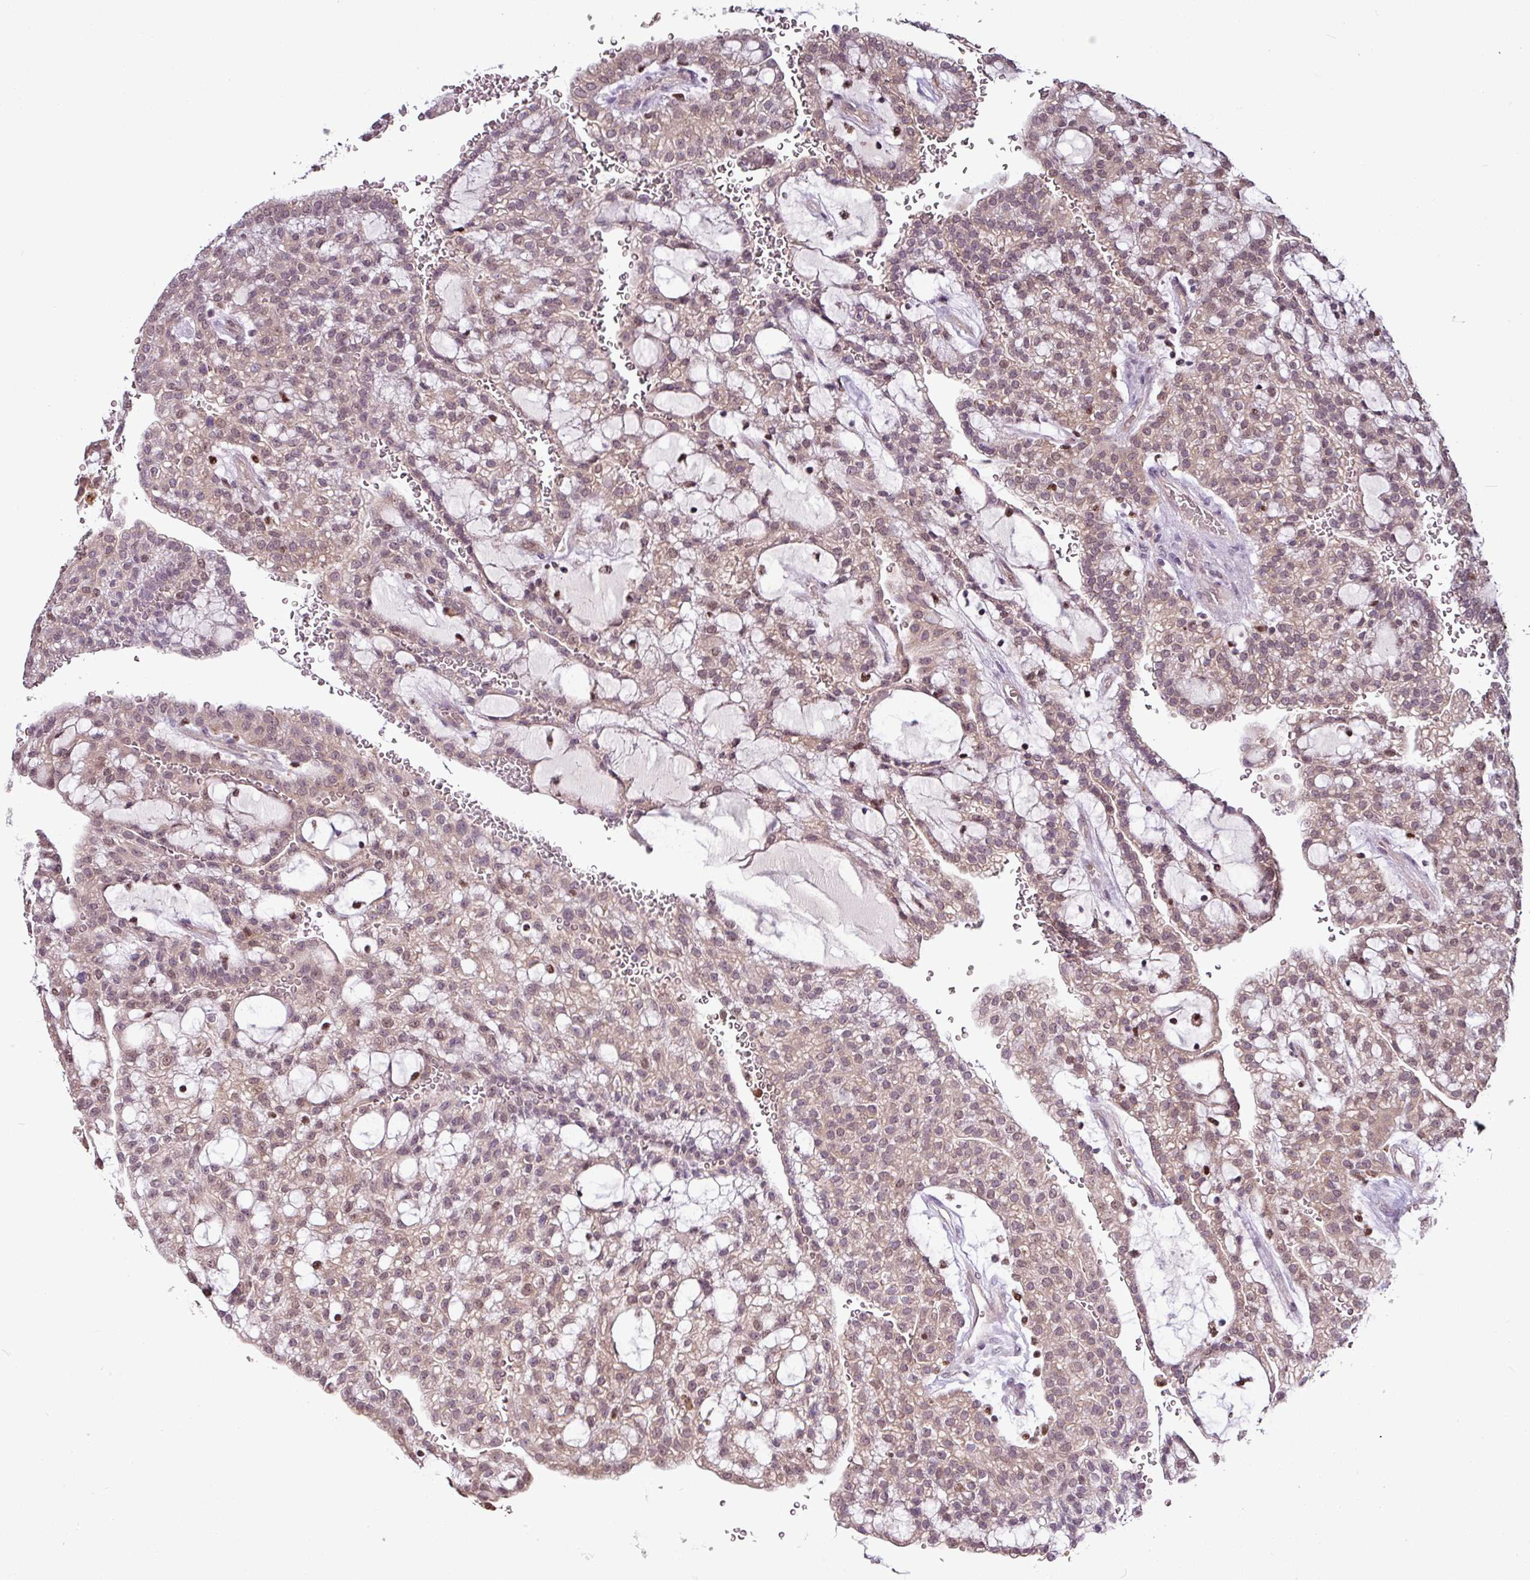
{"staining": {"intensity": "weak", "quantity": ">75%", "location": "cytoplasmic/membranous,nuclear"}, "tissue": "renal cancer", "cell_type": "Tumor cells", "image_type": "cancer", "snomed": [{"axis": "morphology", "description": "Adenocarcinoma, NOS"}, {"axis": "topography", "description": "Kidney"}], "caption": "Immunohistochemical staining of renal cancer demonstrates weak cytoplasmic/membranous and nuclear protein positivity in approximately >75% of tumor cells.", "gene": "SKIC2", "patient": {"sex": "male", "age": 63}}